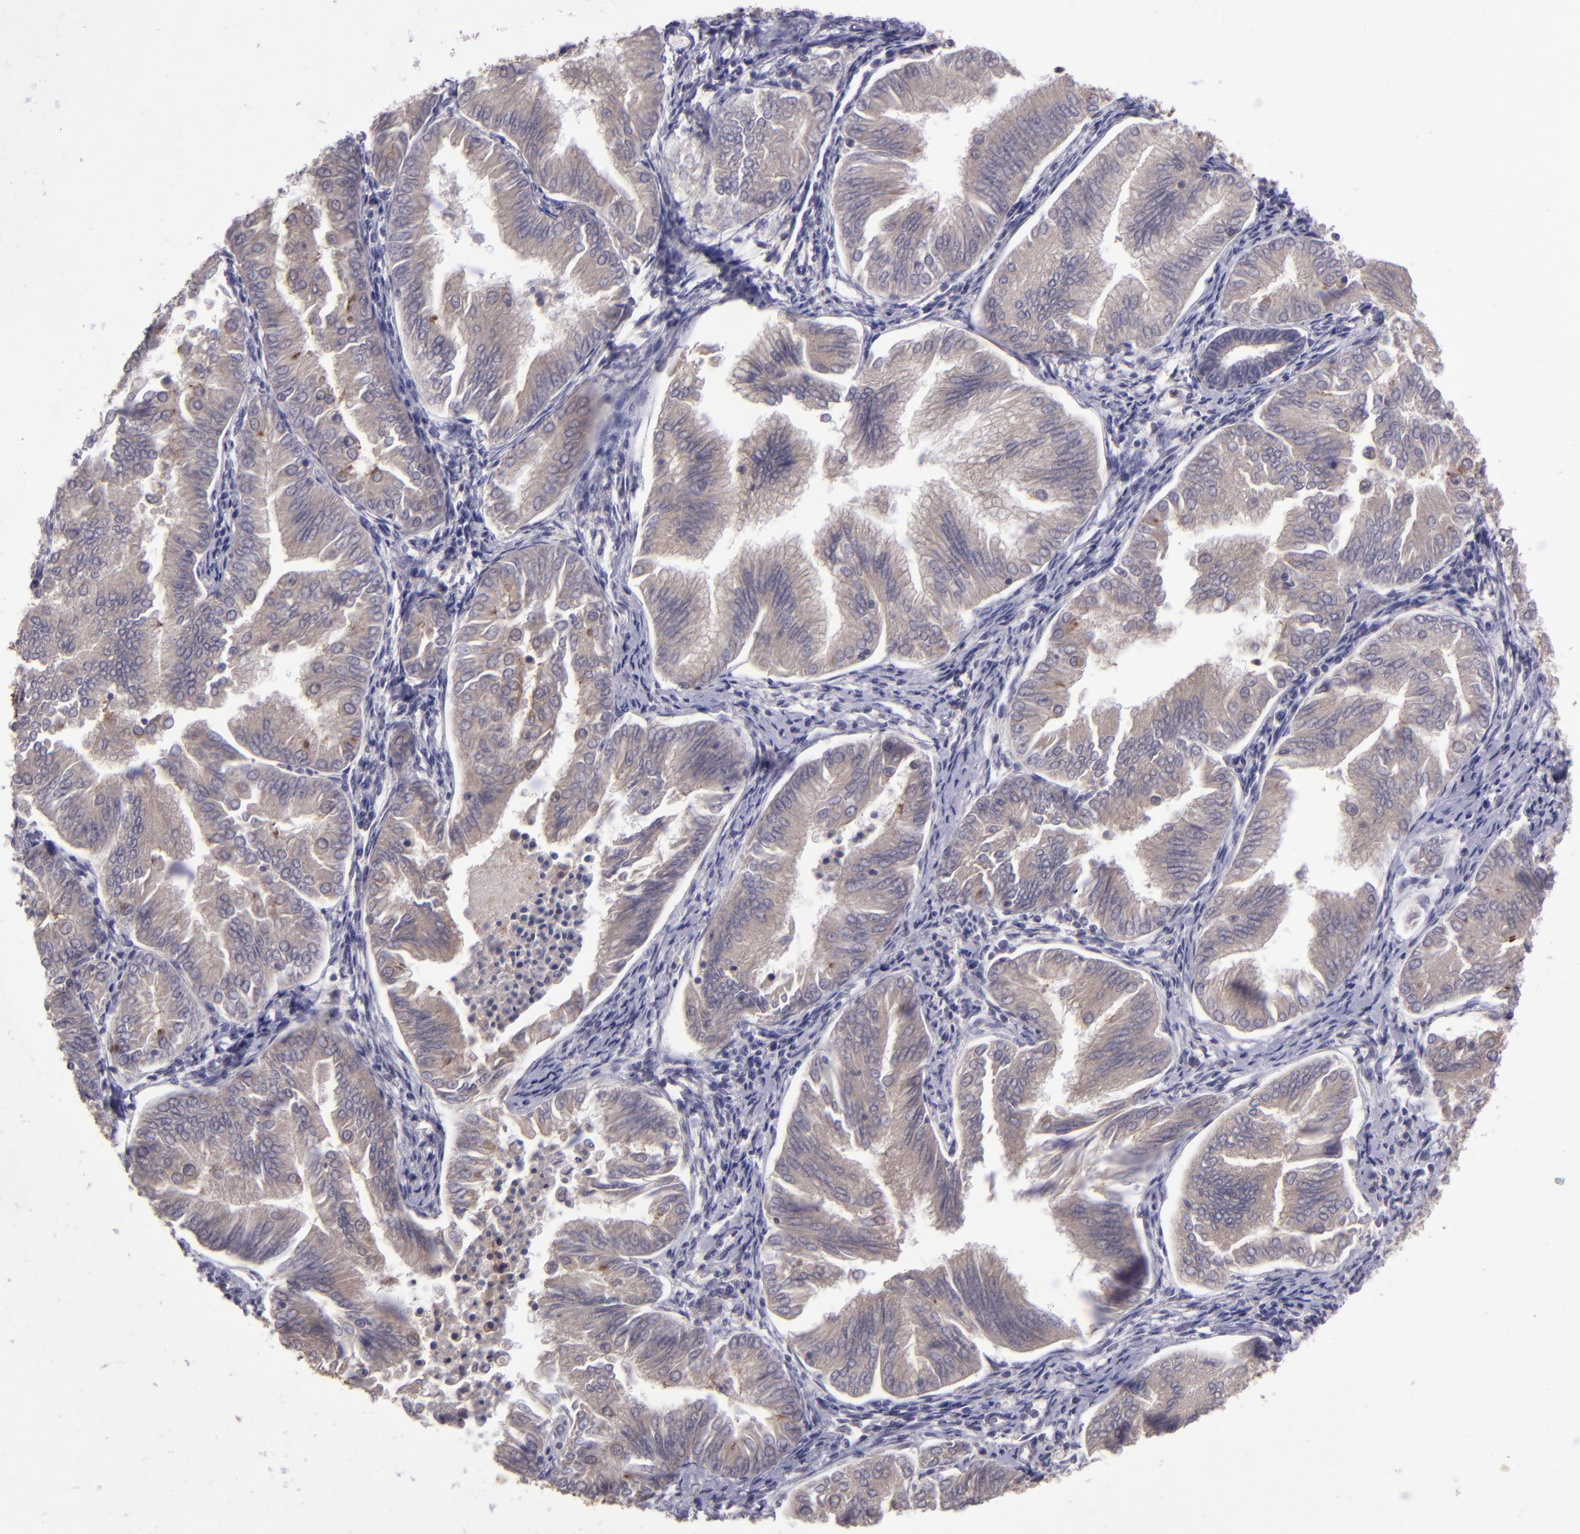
{"staining": {"intensity": "weak", "quantity": ">75%", "location": "cytoplasmic/membranous"}, "tissue": "endometrial cancer", "cell_type": "Tumor cells", "image_type": "cancer", "snomed": [{"axis": "morphology", "description": "Adenocarcinoma, NOS"}, {"axis": "topography", "description": "Endometrium"}], "caption": "DAB immunohistochemical staining of human endometrial adenocarcinoma reveals weak cytoplasmic/membranous protein positivity in approximately >75% of tumor cells.", "gene": "PCNX4", "patient": {"sex": "female", "age": 53}}